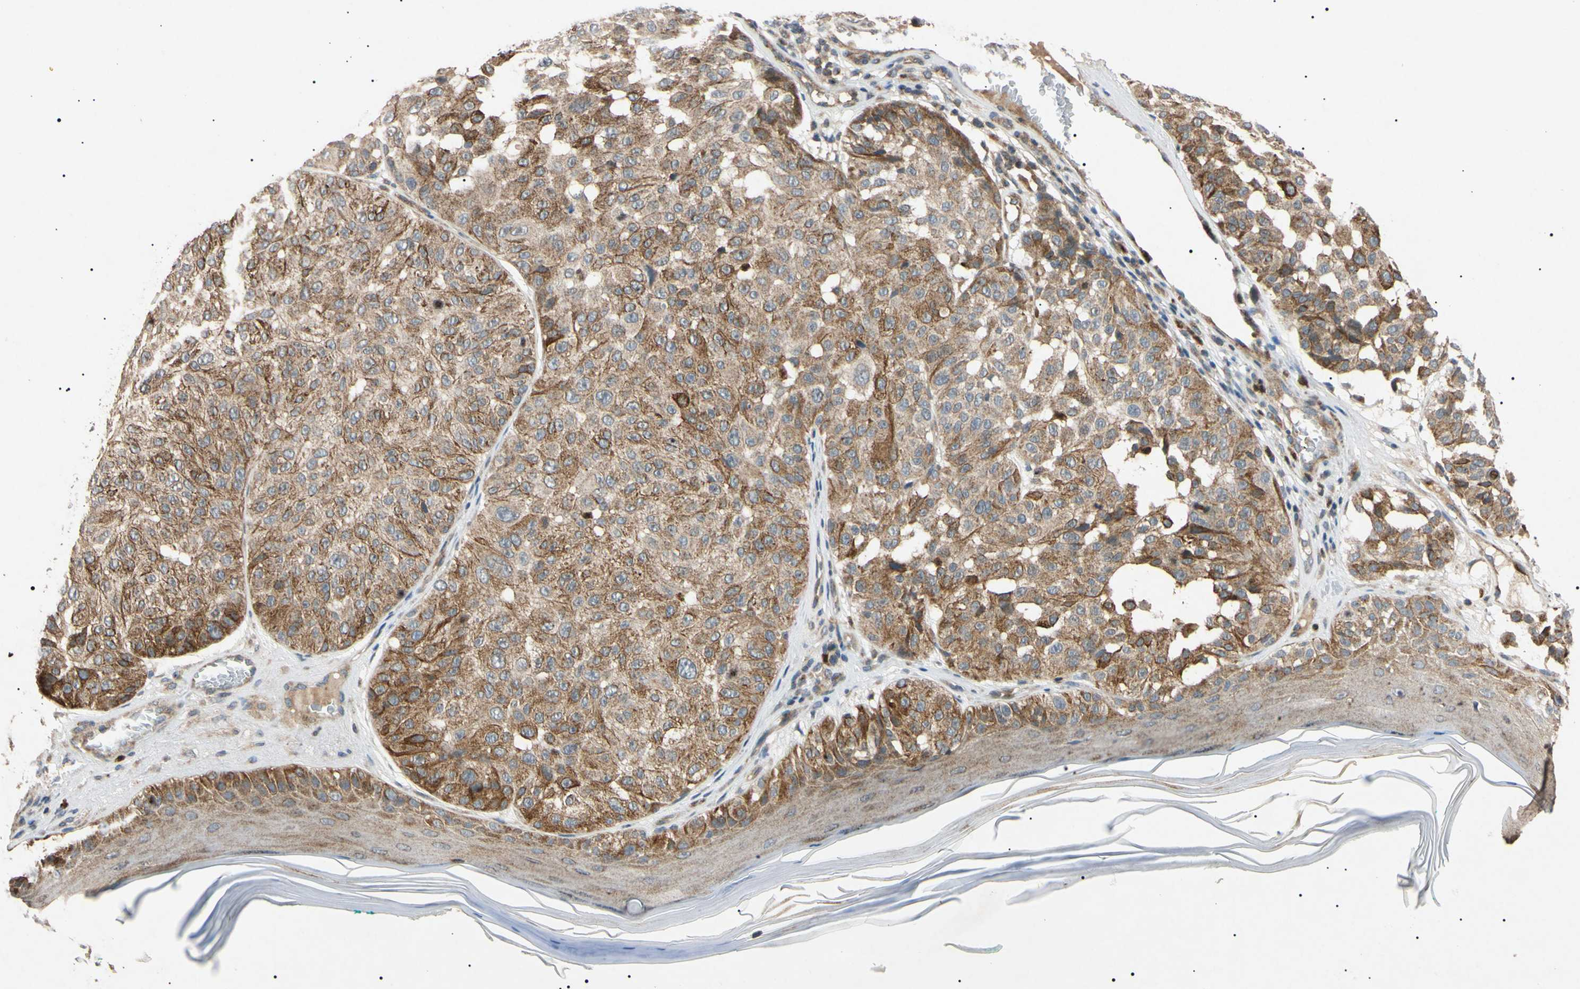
{"staining": {"intensity": "weak", "quantity": ">75%", "location": "cytoplasmic/membranous"}, "tissue": "melanoma", "cell_type": "Tumor cells", "image_type": "cancer", "snomed": [{"axis": "morphology", "description": "Malignant melanoma, NOS"}, {"axis": "topography", "description": "Skin"}], "caption": "Immunohistochemical staining of melanoma displays weak cytoplasmic/membranous protein expression in about >75% of tumor cells. (DAB (3,3'-diaminobenzidine) IHC with brightfield microscopy, high magnification).", "gene": "TUBB4A", "patient": {"sex": "female", "age": 46}}